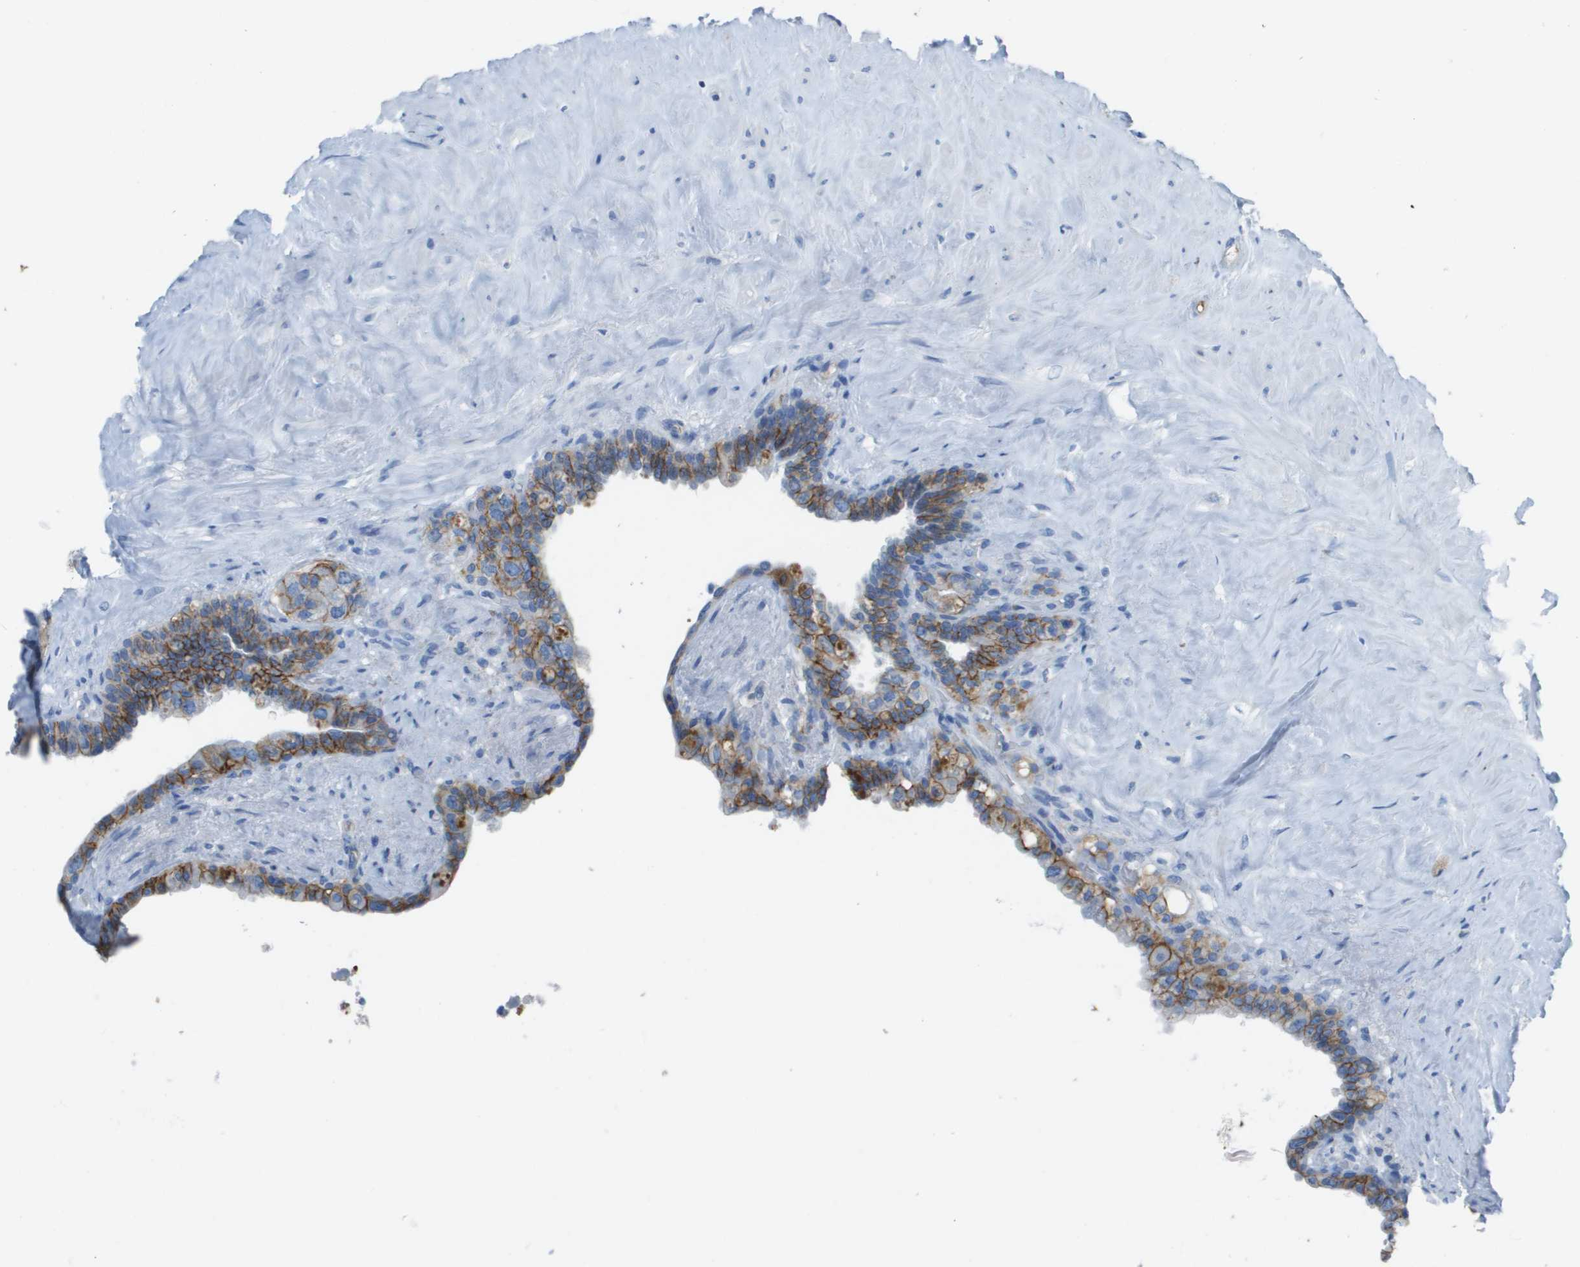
{"staining": {"intensity": "moderate", "quantity": "25%-75%", "location": "cytoplasmic/membranous"}, "tissue": "seminal vesicle", "cell_type": "Glandular cells", "image_type": "normal", "snomed": [{"axis": "morphology", "description": "Normal tissue, NOS"}, {"axis": "topography", "description": "Seminal veicle"}], "caption": "This image shows IHC staining of unremarkable seminal vesicle, with medium moderate cytoplasmic/membranous expression in about 25%-75% of glandular cells.", "gene": "CD46", "patient": {"sex": "male", "age": 63}}